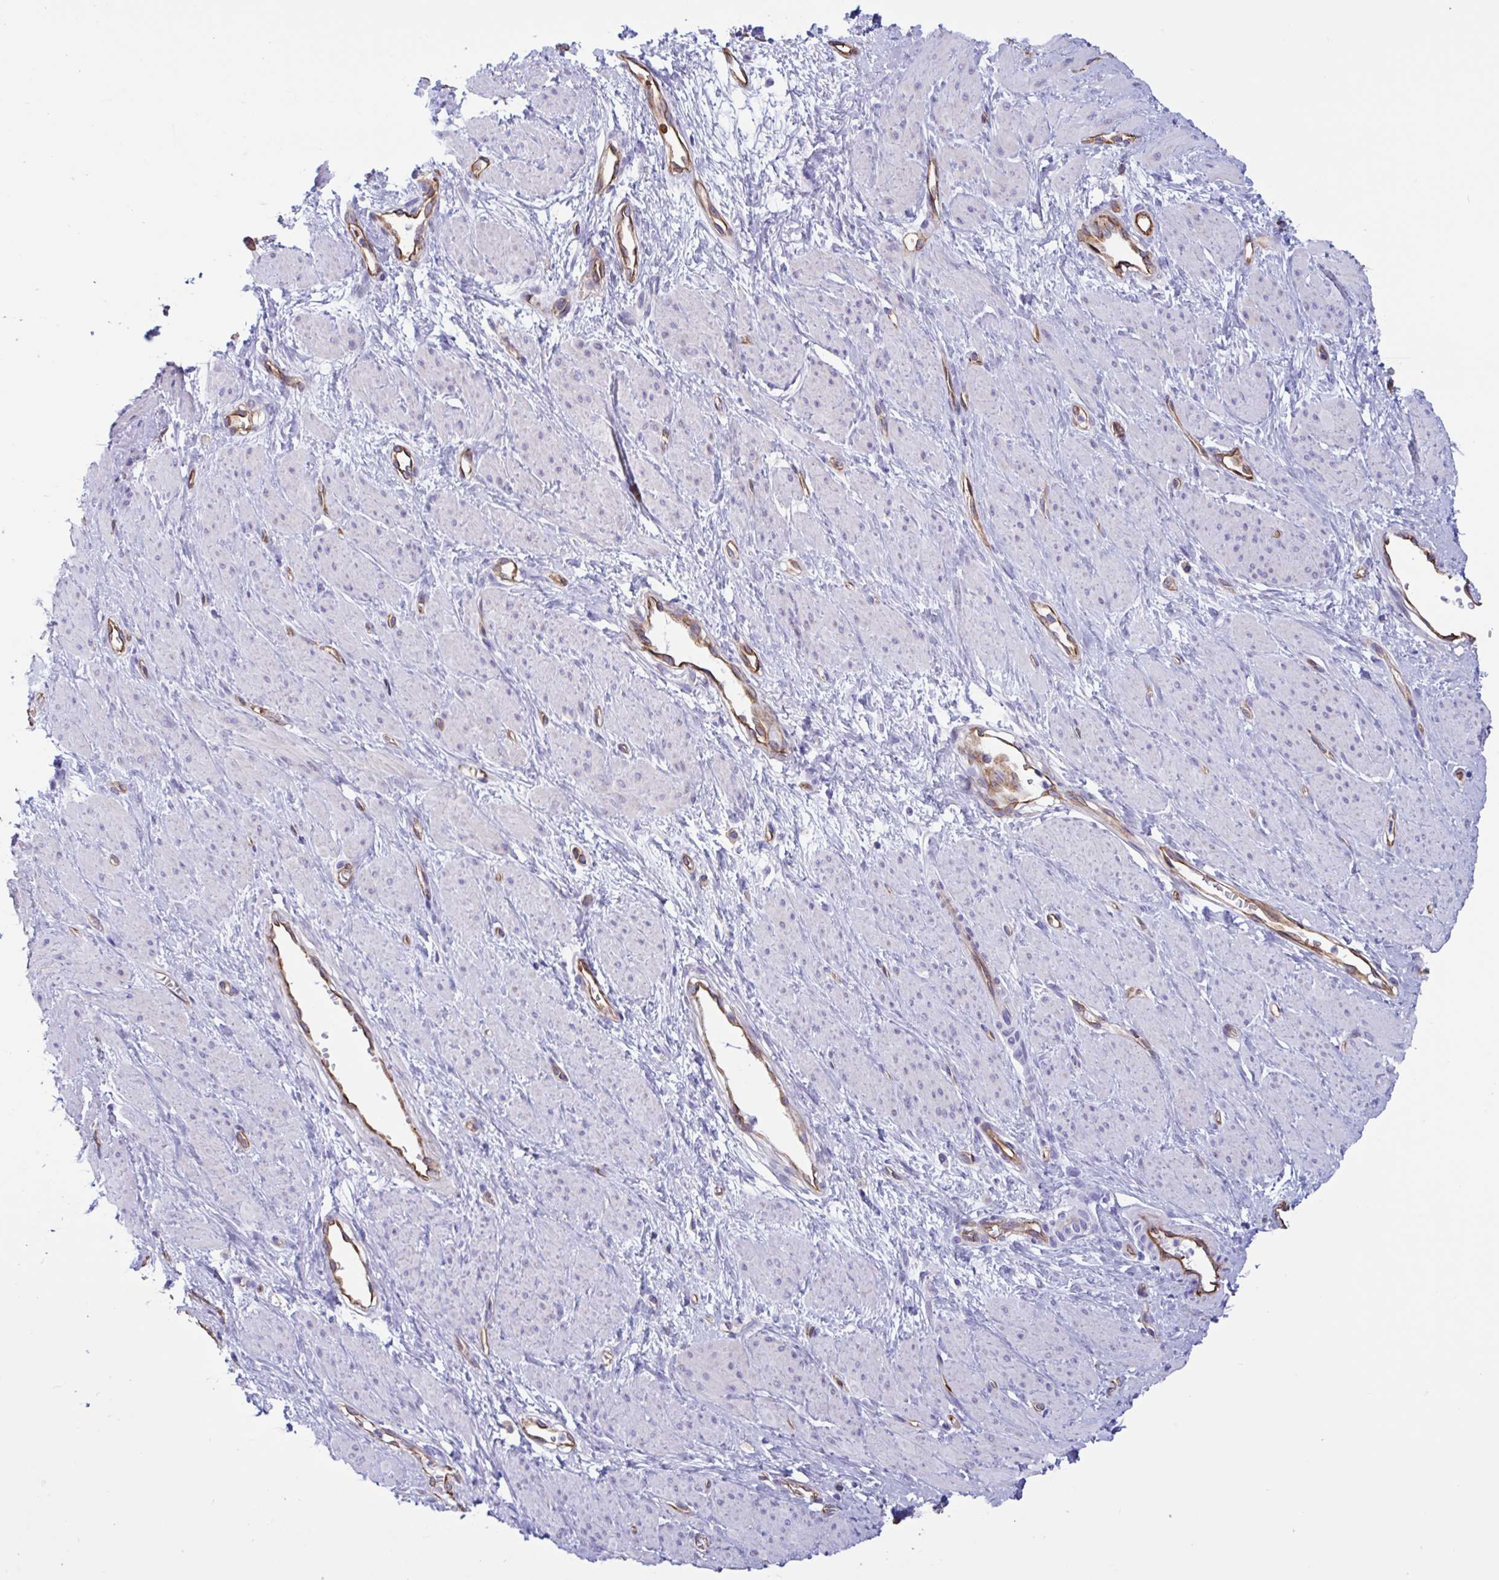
{"staining": {"intensity": "weak", "quantity": "<25%", "location": "cytoplasmic/membranous"}, "tissue": "smooth muscle", "cell_type": "Smooth muscle cells", "image_type": "normal", "snomed": [{"axis": "morphology", "description": "Normal tissue, NOS"}, {"axis": "topography", "description": "Smooth muscle"}, {"axis": "topography", "description": "Uterus"}], "caption": "Immunohistochemistry (IHC) micrograph of normal smooth muscle: human smooth muscle stained with DAB (3,3'-diaminobenzidine) displays no significant protein expression in smooth muscle cells. (DAB IHC, high magnification).", "gene": "RPL22L1", "patient": {"sex": "female", "age": 39}}